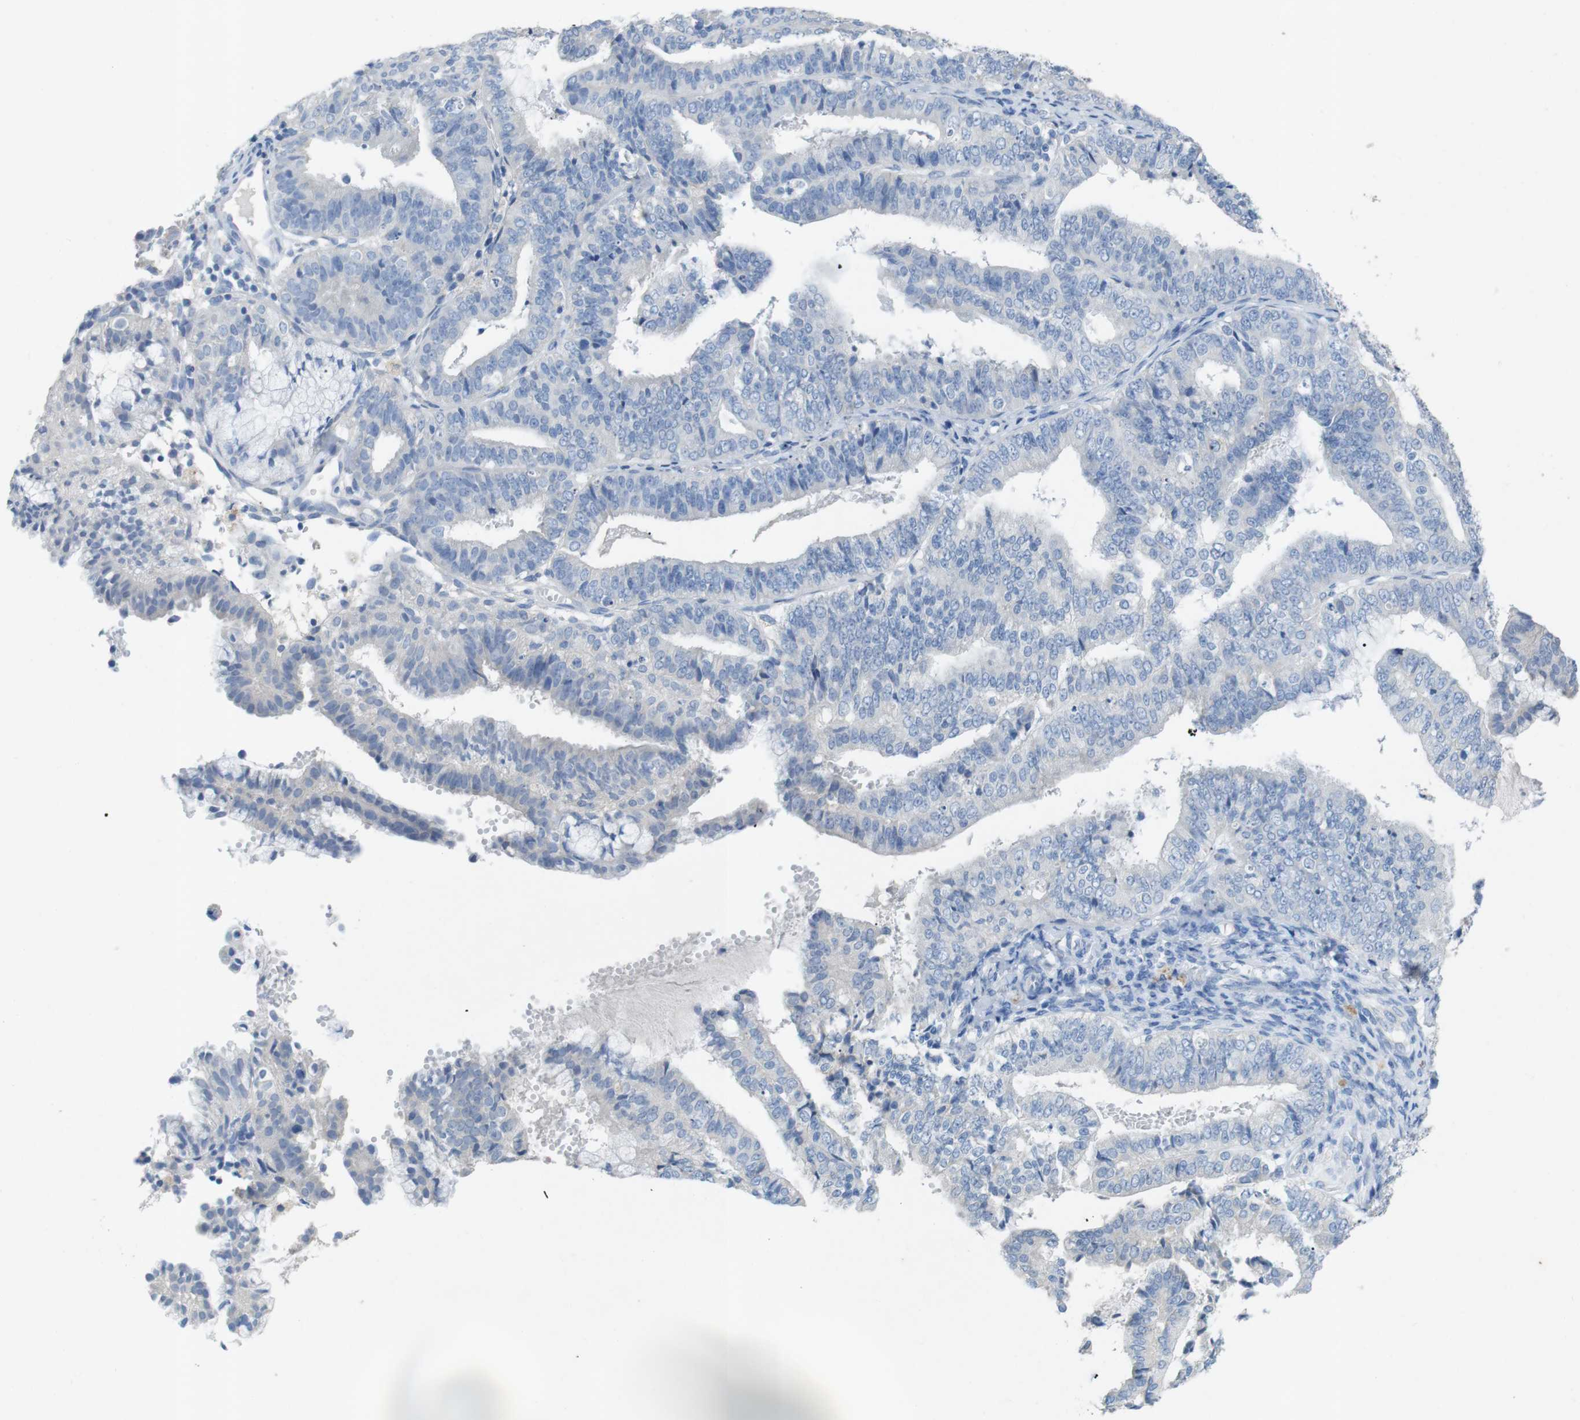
{"staining": {"intensity": "negative", "quantity": "none", "location": "none"}, "tissue": "endometrial cancer", "cell_type": "Tumor cells", "image_type": "cancer", "snomed": [{"axis": "morphology", "description": "Adenocarcinoma, NOS"}, {"axis": "topography", "description": "Endometrium"}], "caption": "DAB (3,3'-diaminobenzidine) immunohistochemical staining of endometrial cancer exhibits no significant staining in tumor cells. Brightfield microscopy of IHC stained with DAB (brown) and hematoxylin (blue), captured at high magnification.", "gene": "SALL4", "patient": {"sex": "female", "age": 63}}